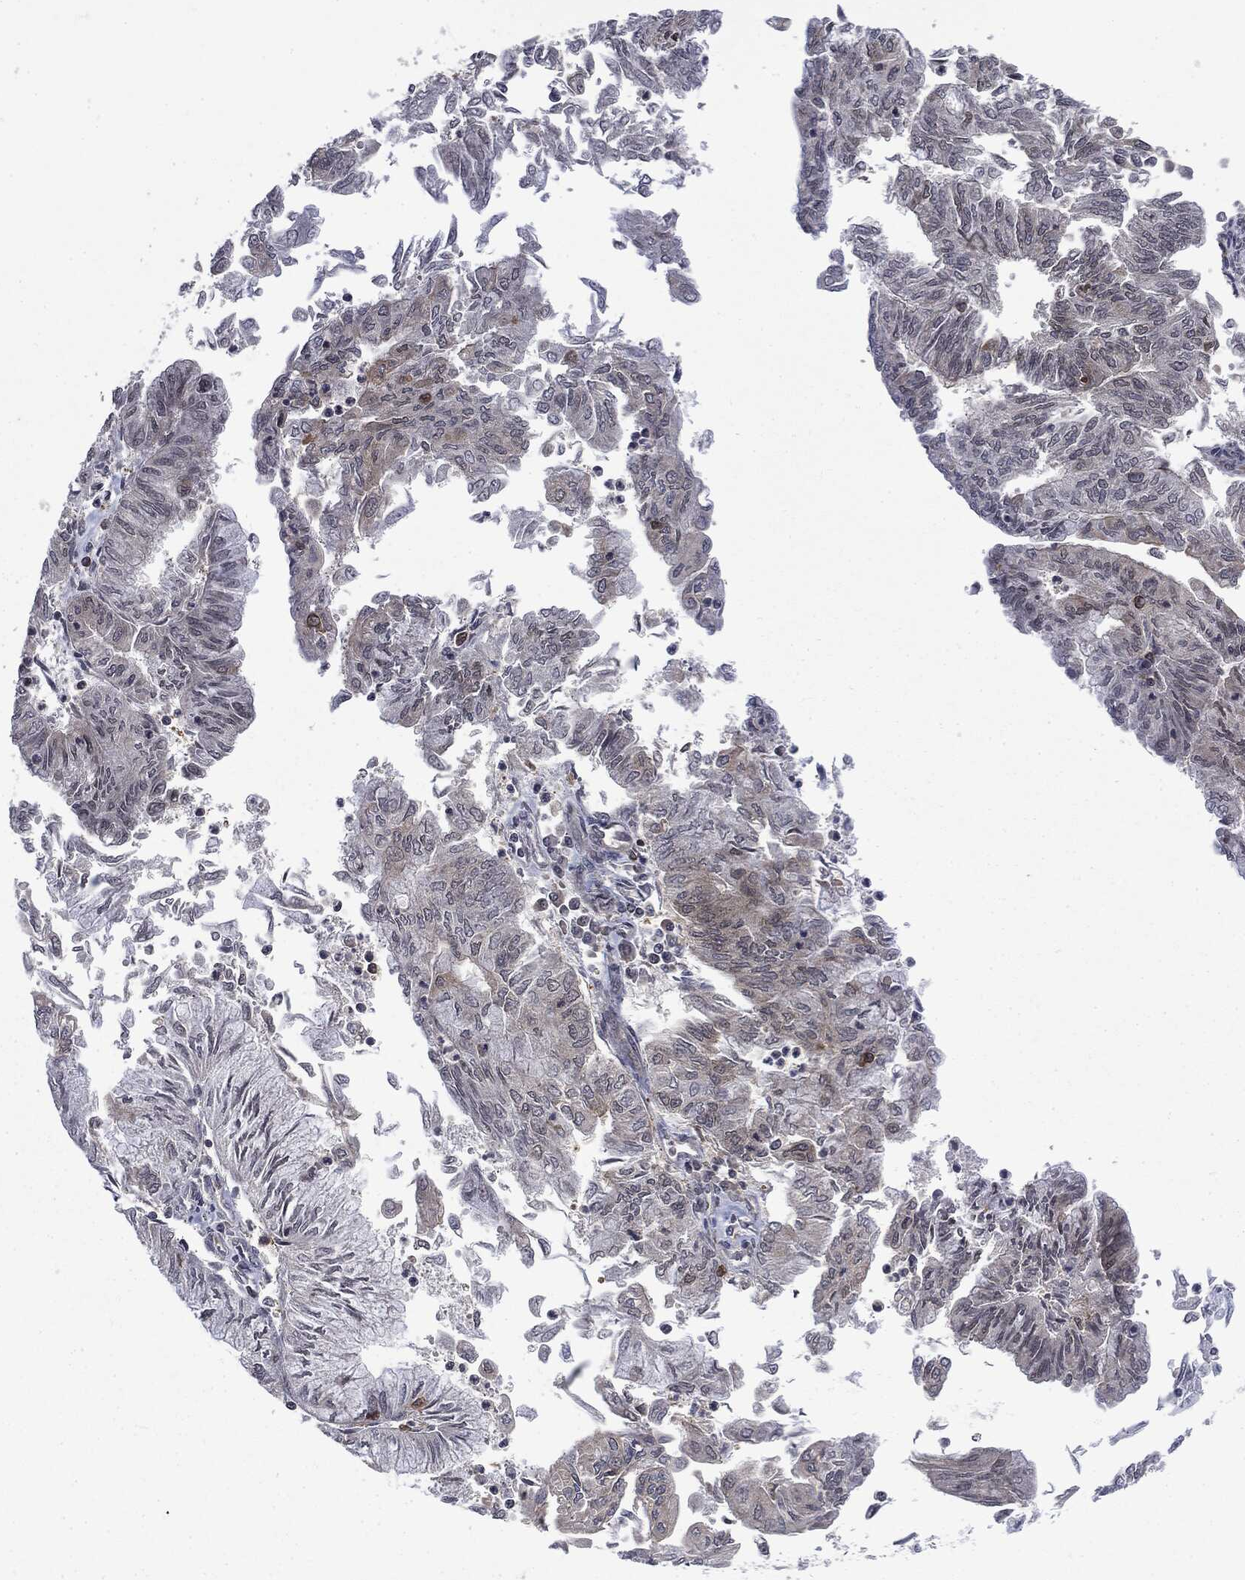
{"staining": {"intensity": "negative", "quantity": "none", "location": "none"}, "tissue": "endometrial cancer", "cell_type": "Tumor cells", "image_type": "cancer", "snomed": [{"axis": "morphology", "description": "Adenocarcinoma, NOS"}, {"axis": "topography", "description": "Endometrium"}], "caption": "Endometrial cancer was stained to show a protein in brown. There is no significant expression in tumor cells.", "gene": "SNX5", "patient": {"sex": "female", "age": 59}}